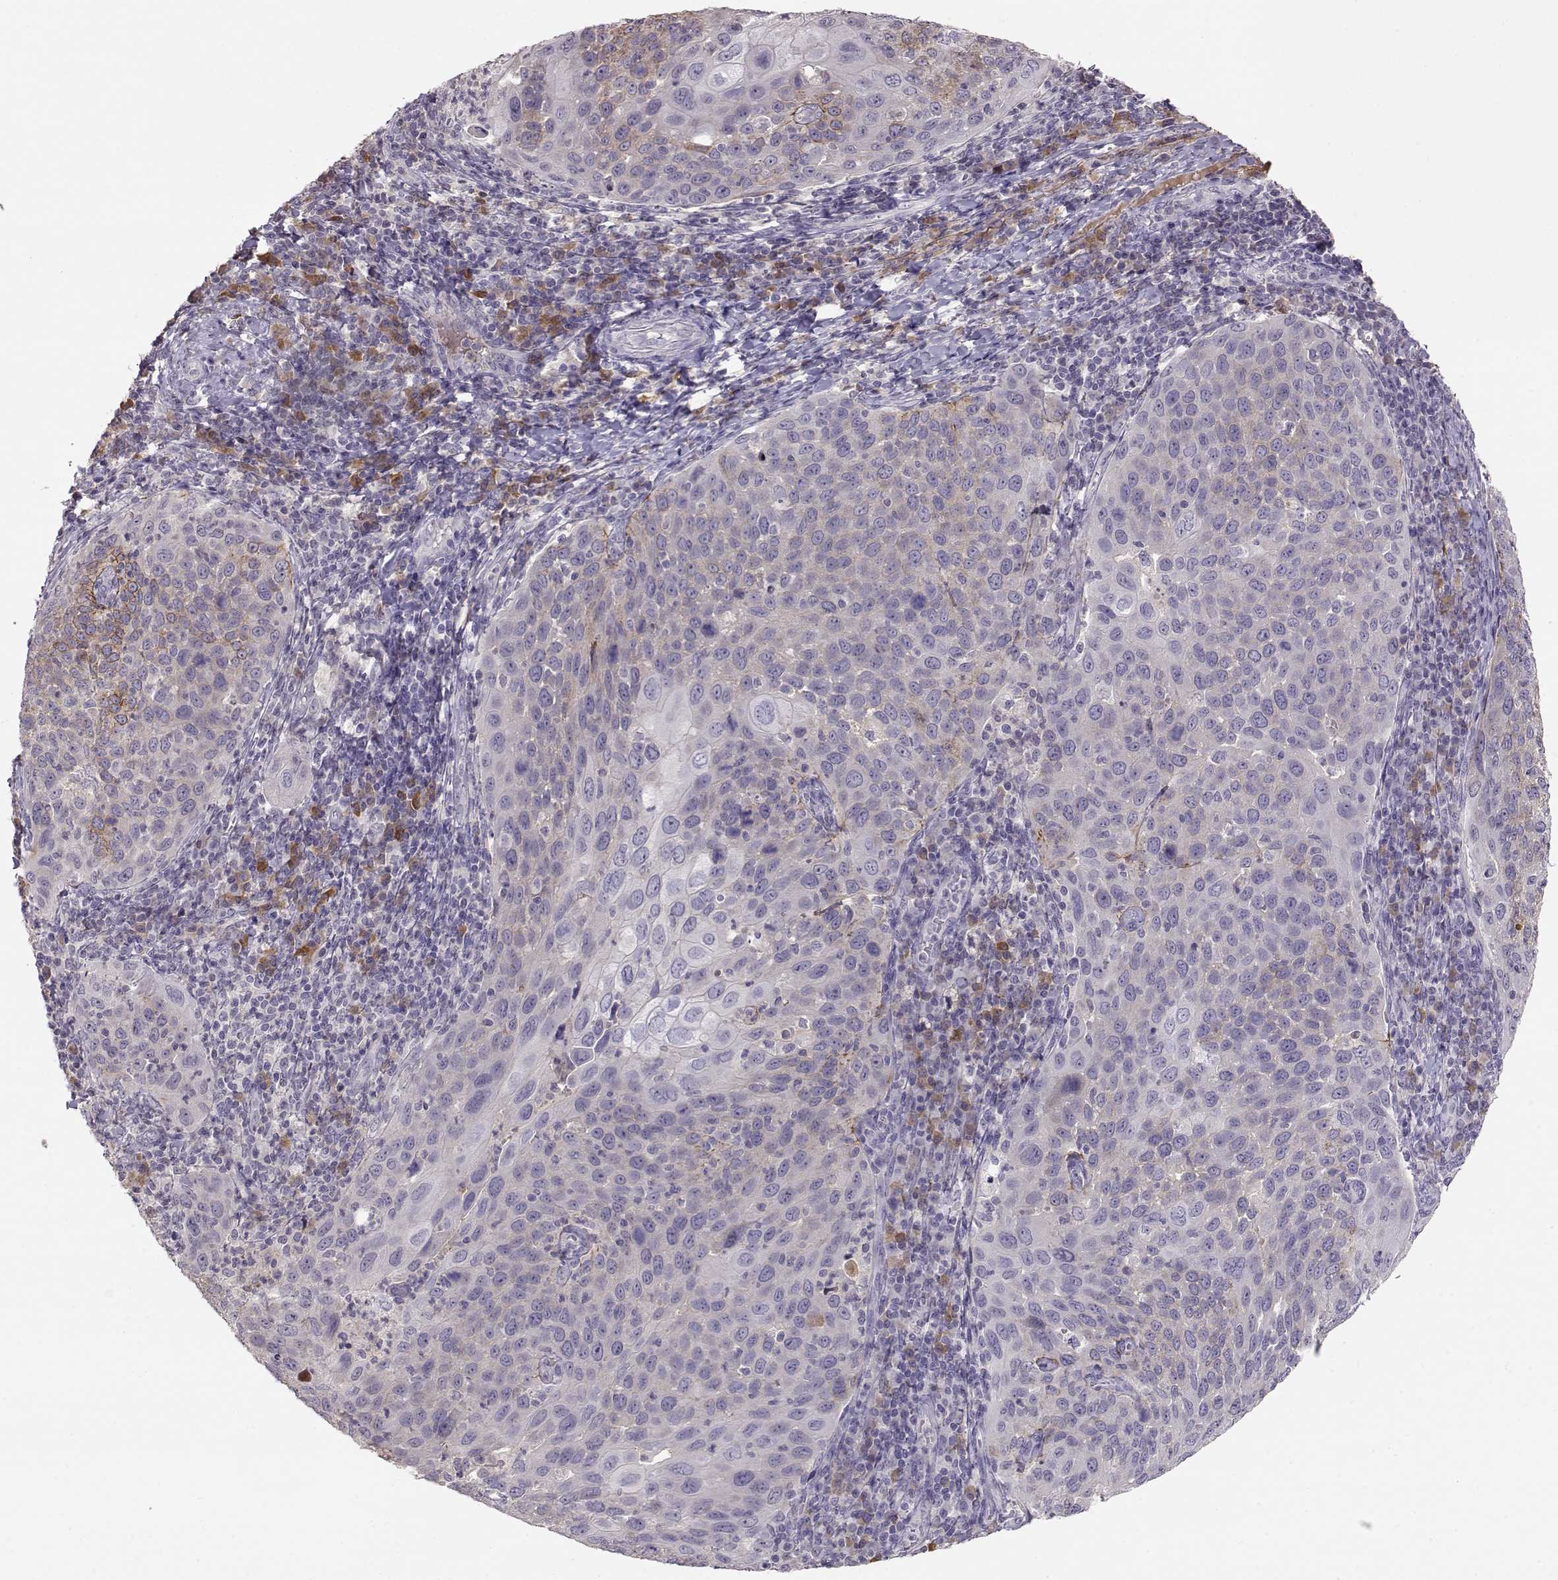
{"staining": {"intensity": "weak", "quantity": "<25%", "location": "cytoplasmic/membranous"}, "tissue": "cervical cancer", "cell_type": "Tumor cells", "image_type": "cancer", "snomed": [{"axis": "morphology", "description": "Squamous cell carcinoma, NOS"}, {"axis": "topography", "description": "Cervix"}], "caption": "This is a micrograph of IHC staining of cervical cancer, which shows no staining in tumor cells.", "gene": "TACR1", "patient": {"sex": "female", "age": 54}}